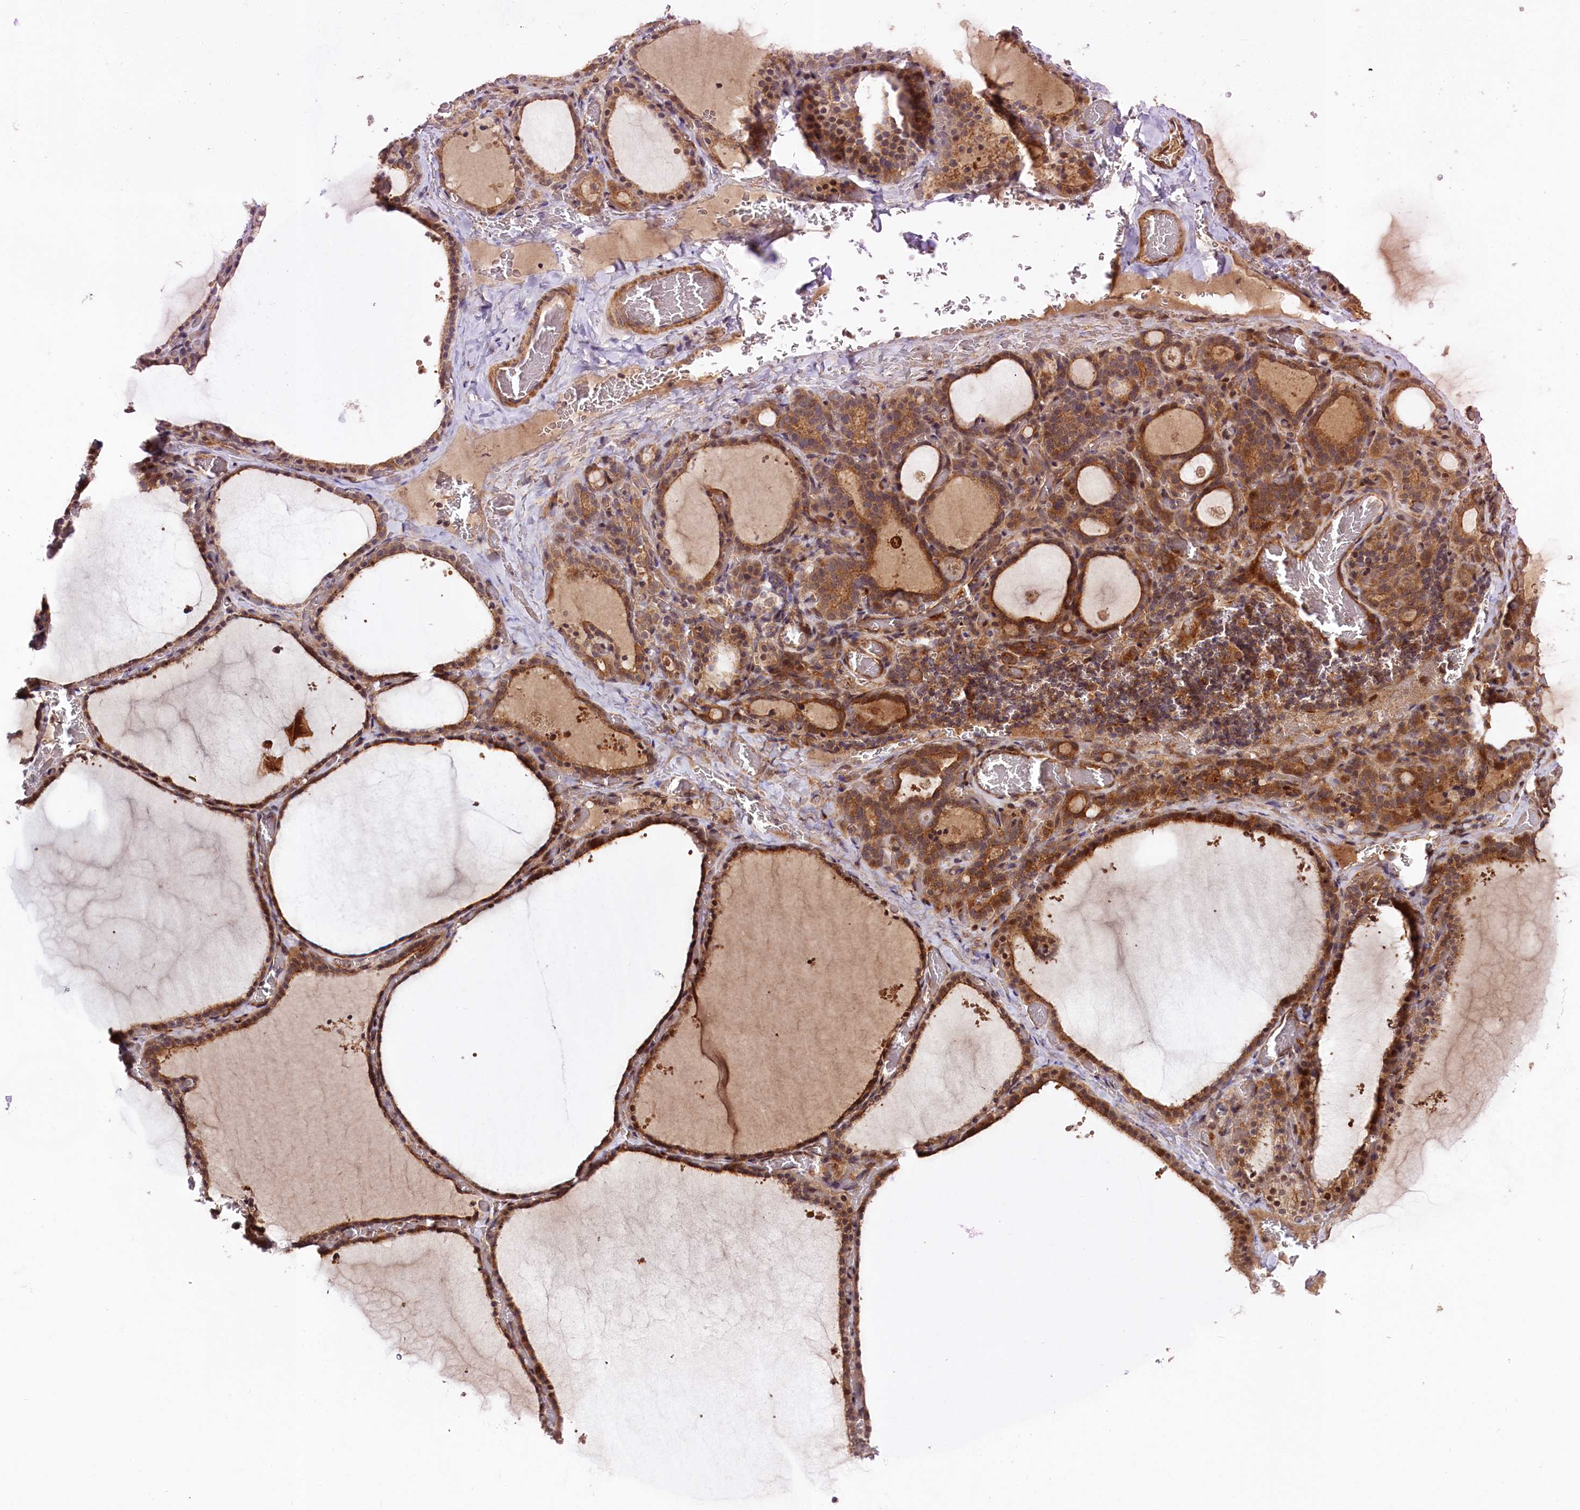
{"staining": {"intensity": "strong", "quantity": ">75%", "location": "cytoplasmic/membranous"}, "tissue": "thyroid gland", "cell_type": "Glandular cells", "image_type": "normal", "snomed": [{"axis": "morphology", "description": "Normal tissue, NOS"}, {"axis": "topography", "description": "Thyroid gland"}], "caption": "Brown immunohistochemical staining in unremarkable thyroid gland exhibits strong cytoplasmic/membranous expression in approximately >75% of glandular cells.", "gene": "NEDD1", "patient": {"sex": "female", "age": 39}}